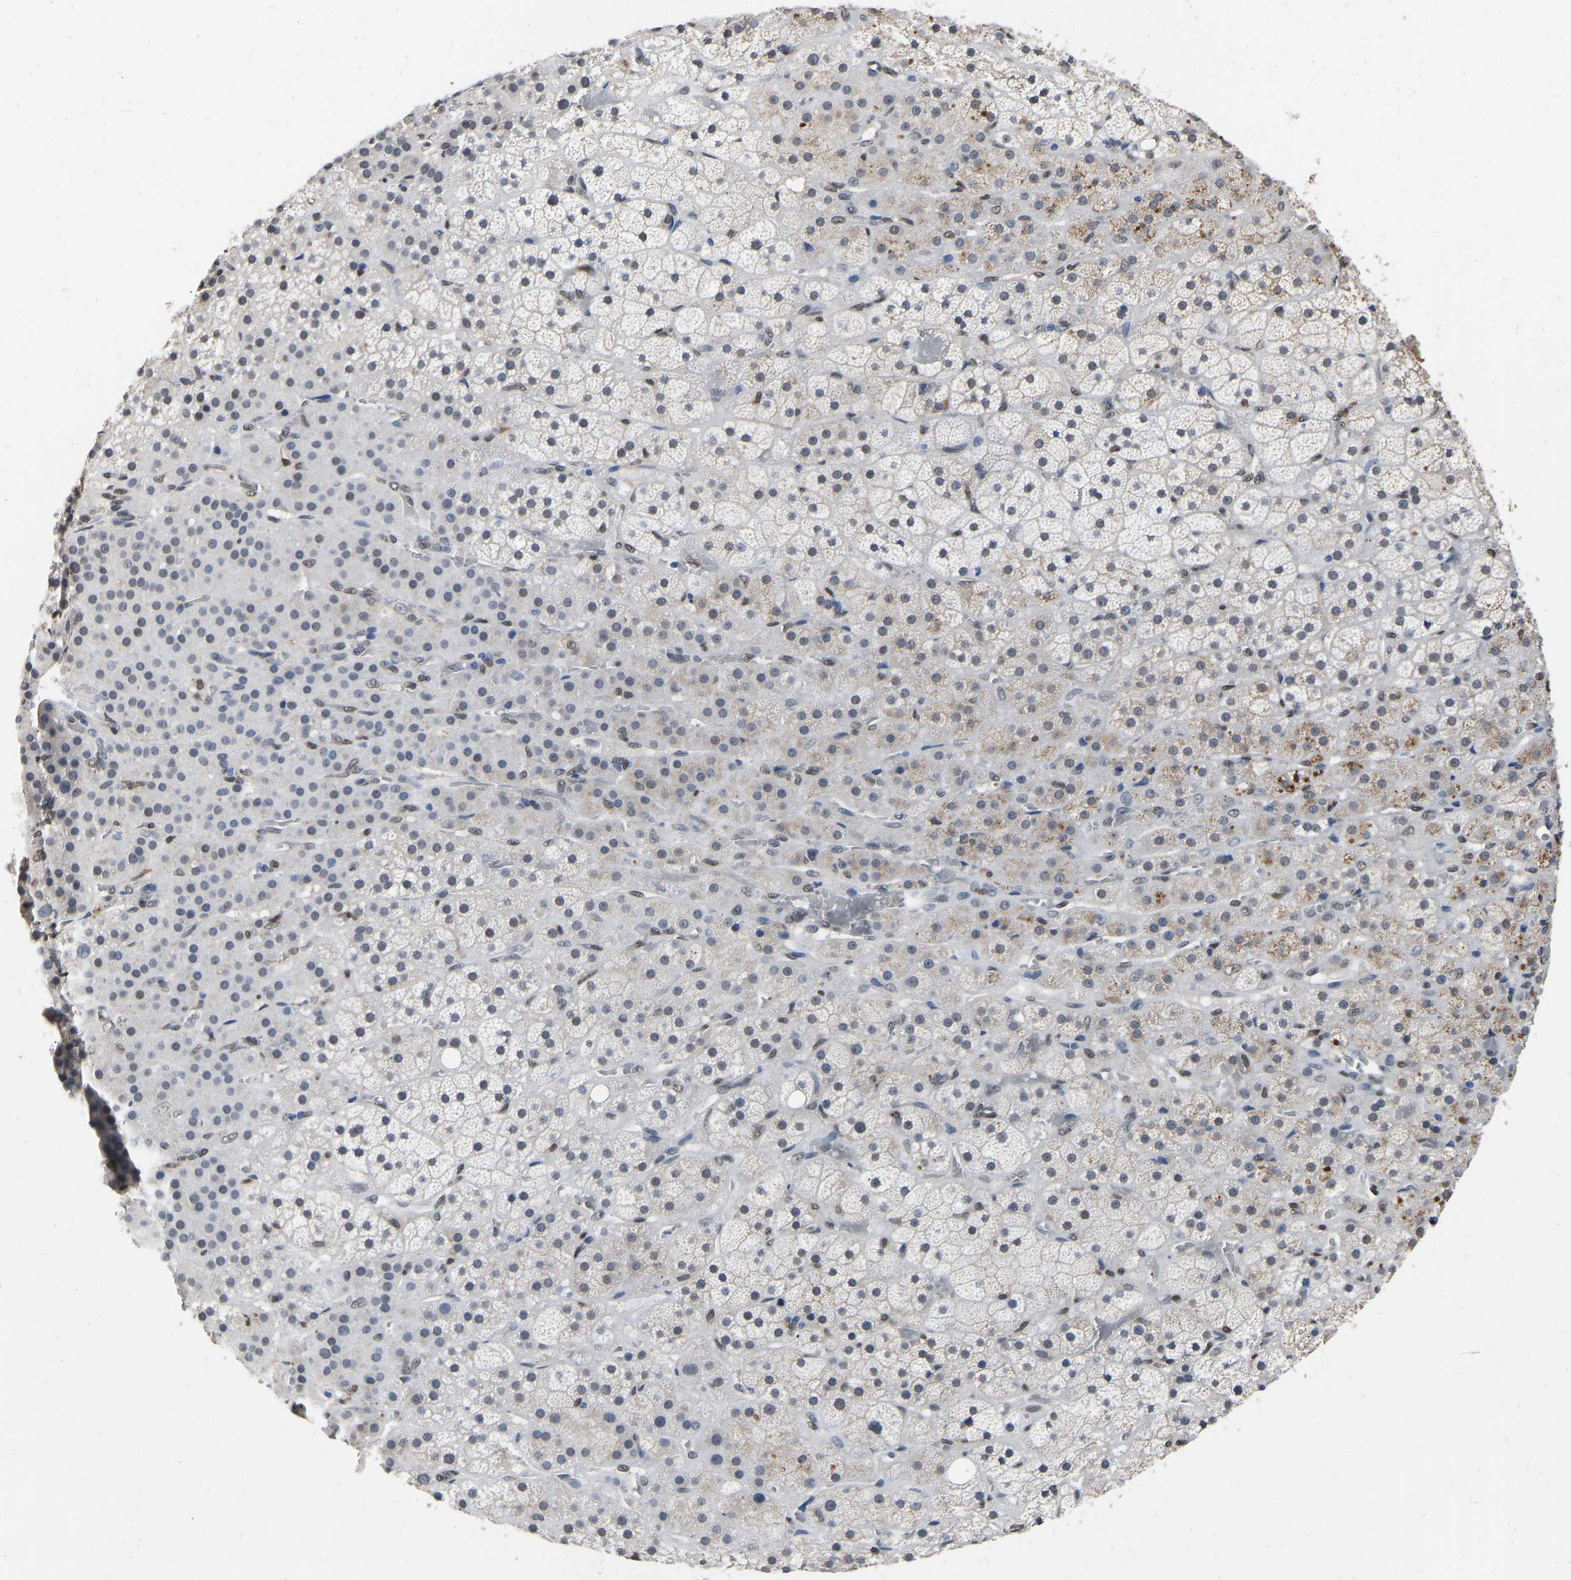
{"staining": {"intensity": "moderate", "quantity": "<25%", "location": "cytoplasmic/membranous"}, "tissue": "adrenal gland", "cell_type": "Glandular cells", "image_type": "normal", "snomed": [{"axis": "morphology", "description": "Normal tissue, NOS"}, {"axis": "topography", "description": "Adrenal gland"}], "caption": "Immunohistochemistry staining of unremarkable adrenal gland, which exhibits low levels of moderate cytoplasmic/membranous staining in approximately <25% of glandular cells indicating moderate cytoplasmic/membranous protein expression. The staining was performed using DAB (3,3'-diaminobenzidine) (brown) for protein detection and nuclei were counterstained in hematoxylin (blue).", "gene": "QKI", "patient": {"sex": "male", "age": 57}}